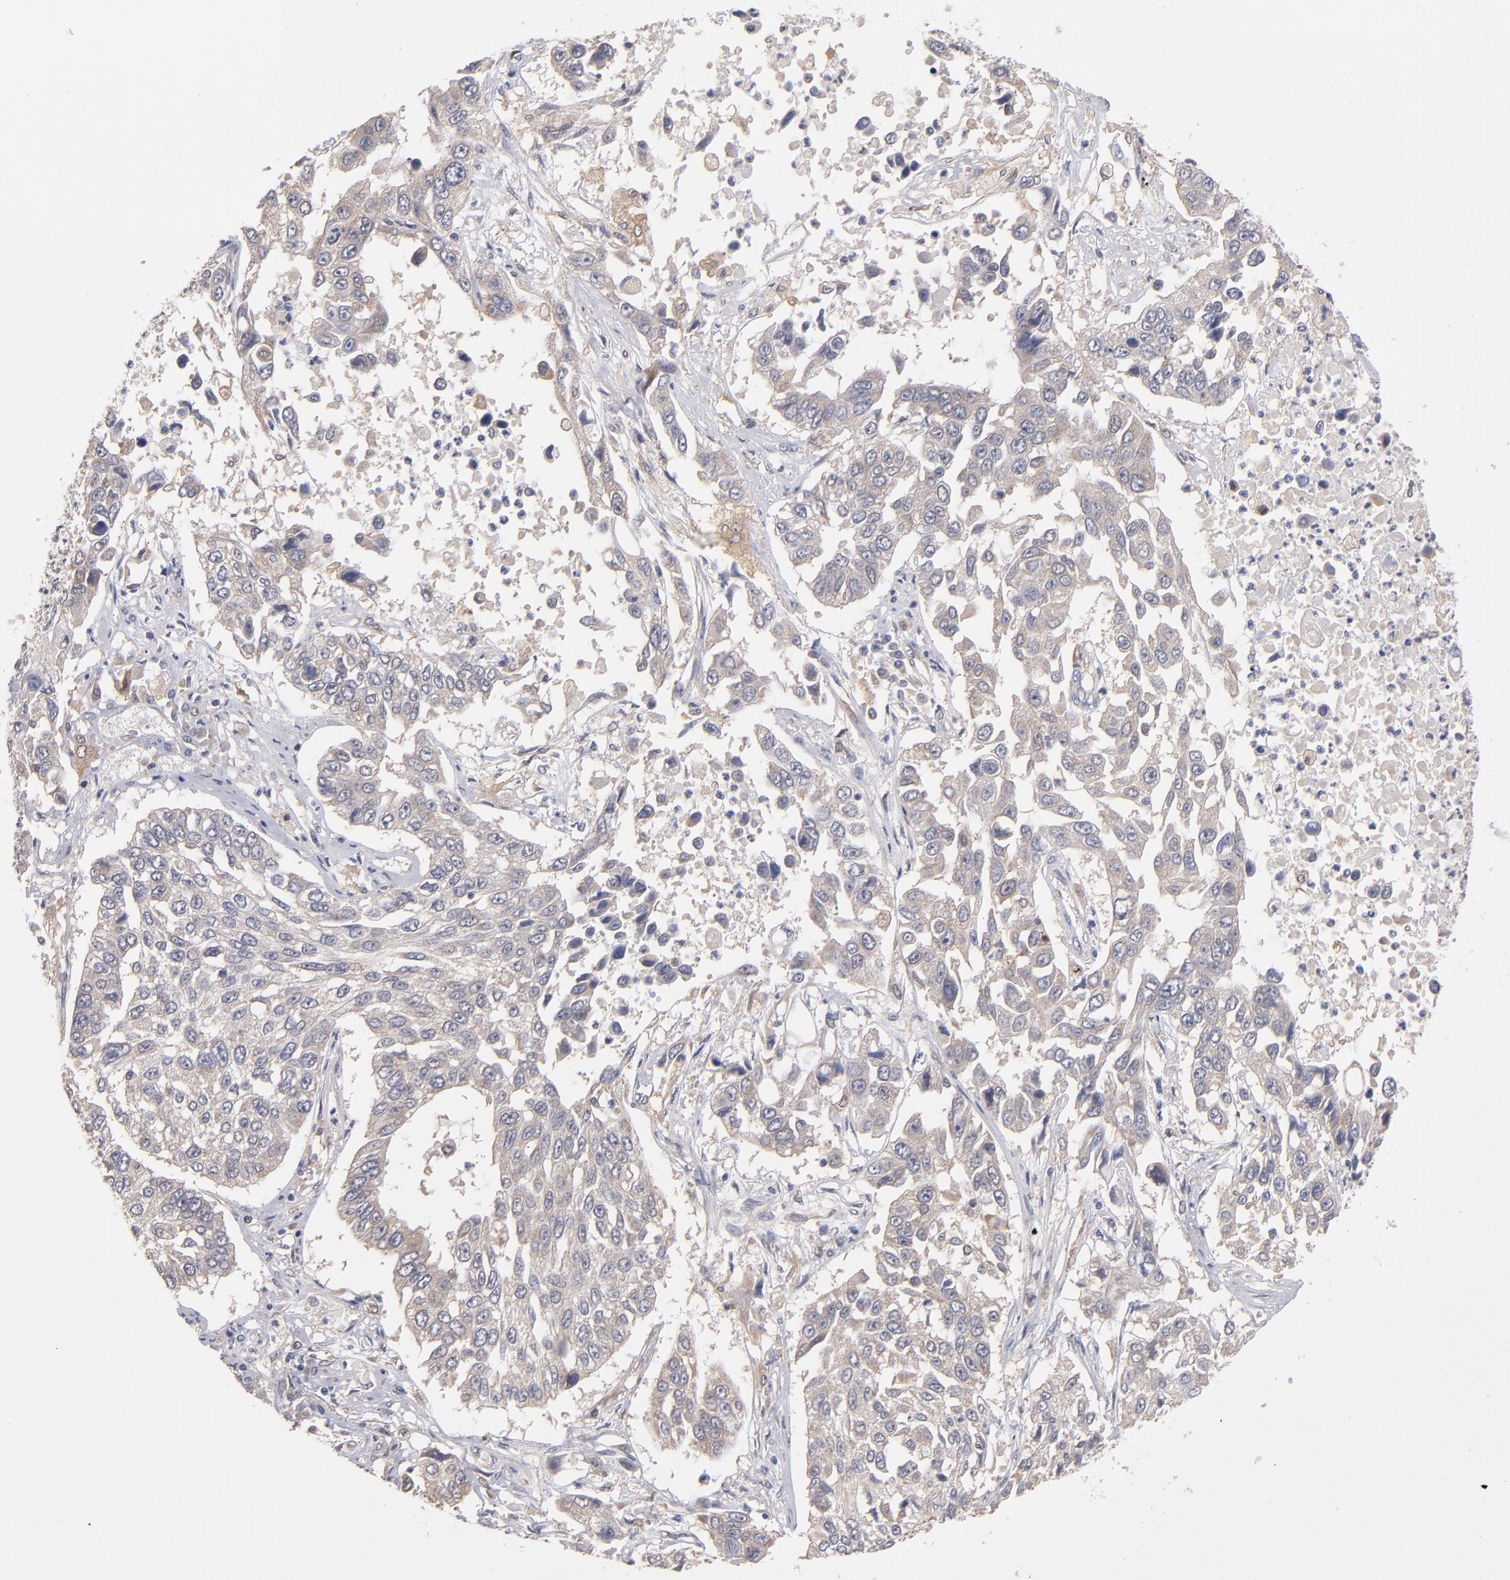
{"staining": {"intensity": "weak", "quantity": ">75%", "location": "cytoplasmic/membranous"}, "tissue": "lung cancer", "cell_type": "Tumor cells", "image_type": "cancer", "snomed": [{"axis": "morphology", "description": "Squamous cell carcinoma, NOS"}, {"axis": "topography", "description": "Lung"}], "caption": "The immunohistochemical stain highlights weak cytoplasmic/membranous expression in tumor cells of lung squamous cell carcinoma tissue. Using DAB (3,3'-diaminobenzidine) (brown) and hematoxylin (blue) stains, captured at high magnification using brightfield microscopy.", "gene": "GMFG", "patient": {"sex": "male", "age": 71}}